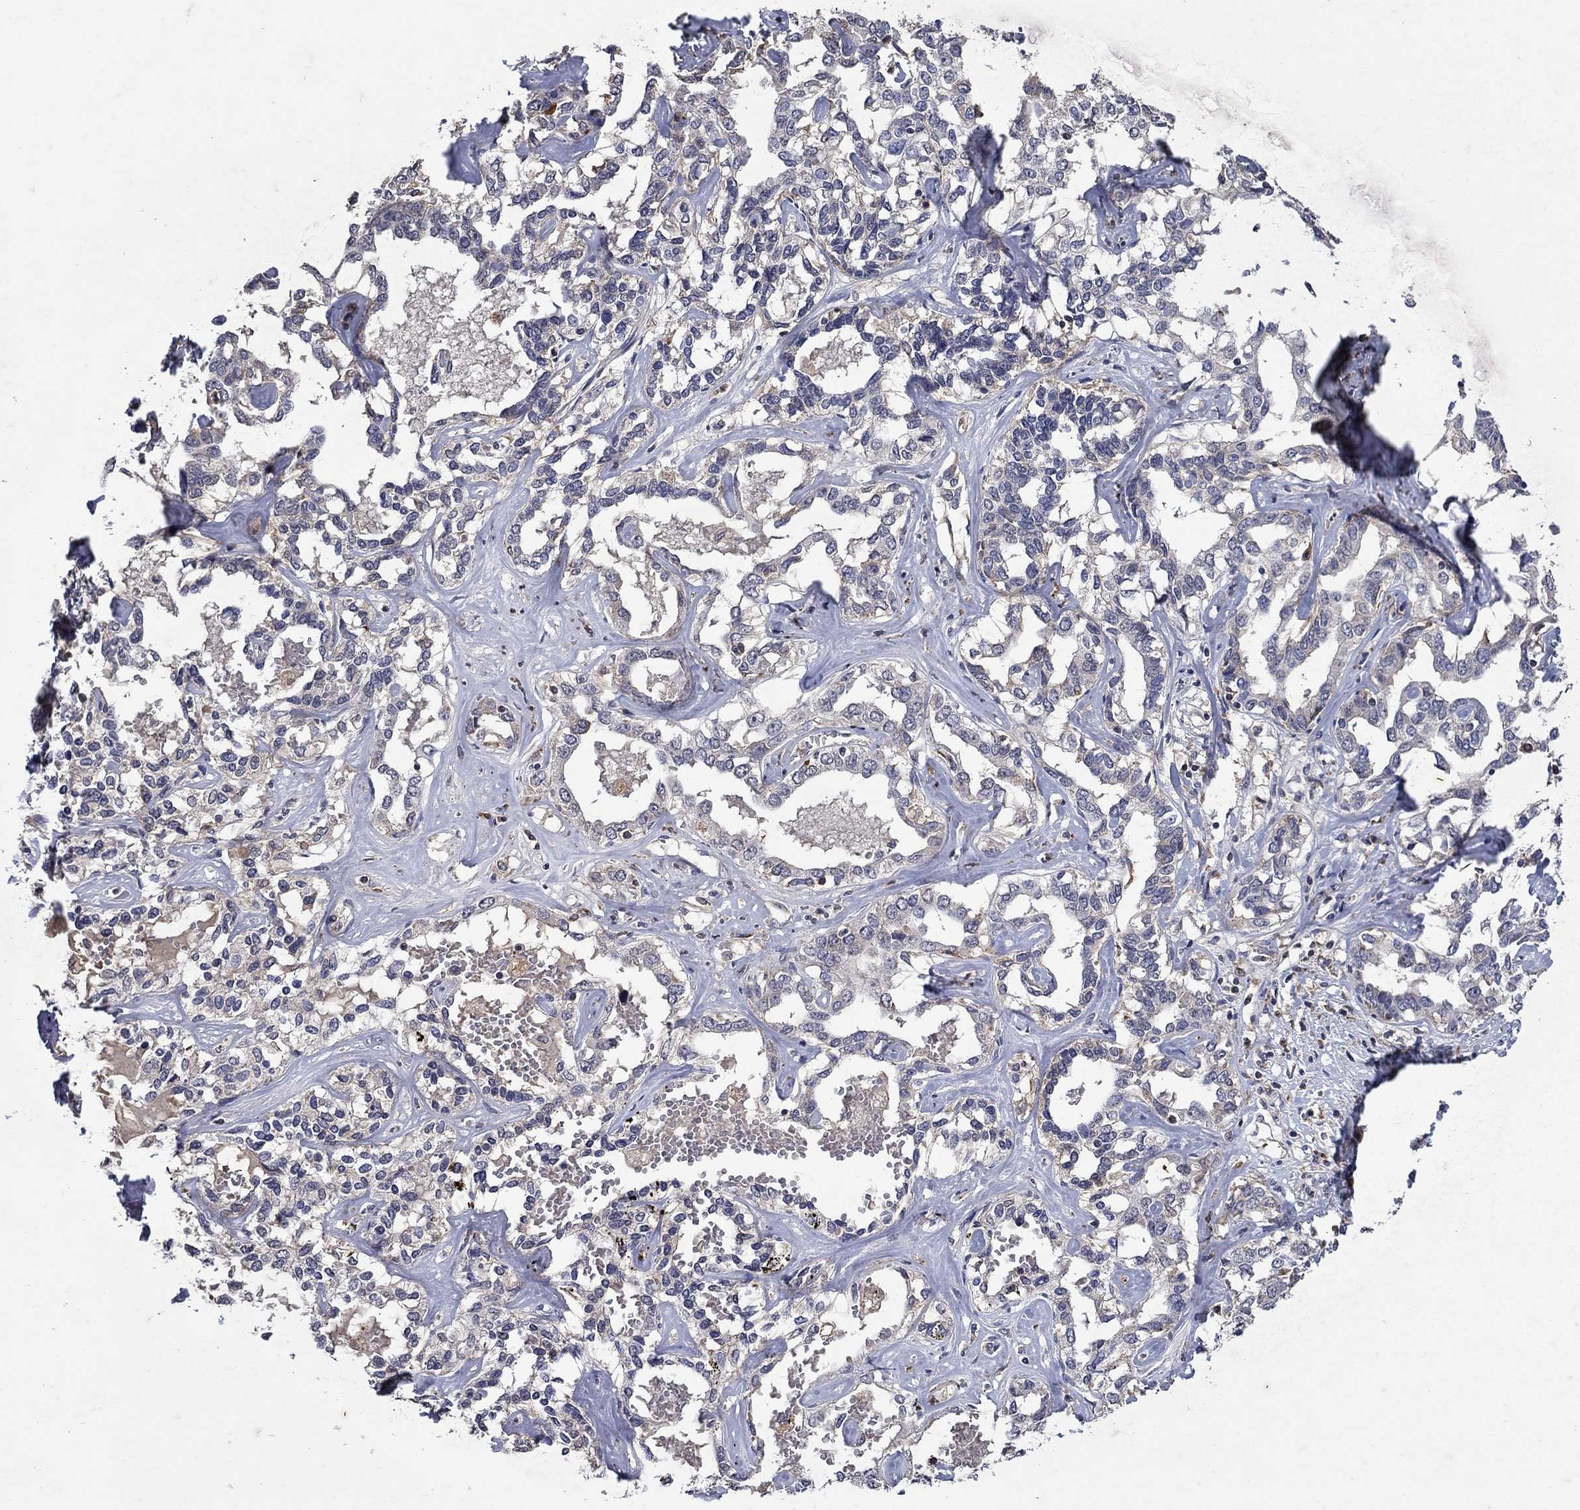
{"staining": {"intensity": "negative", "quantity": "none", "location": "none"}, "tissue": "liver cancer", "cell_type": "Tumor cells", "image_type": "cancer", "snomed": [{"axis": "morphology", "description": "Cholangiocarcinoma"}, {"axis": "topography", "description": "Liver"}], "caption": "Tumor cells show no significant positivity in liver cancer (cholangiocarcinoma).", "gene": "NPC2", "patient": {"sex": "male", "age": 59}}